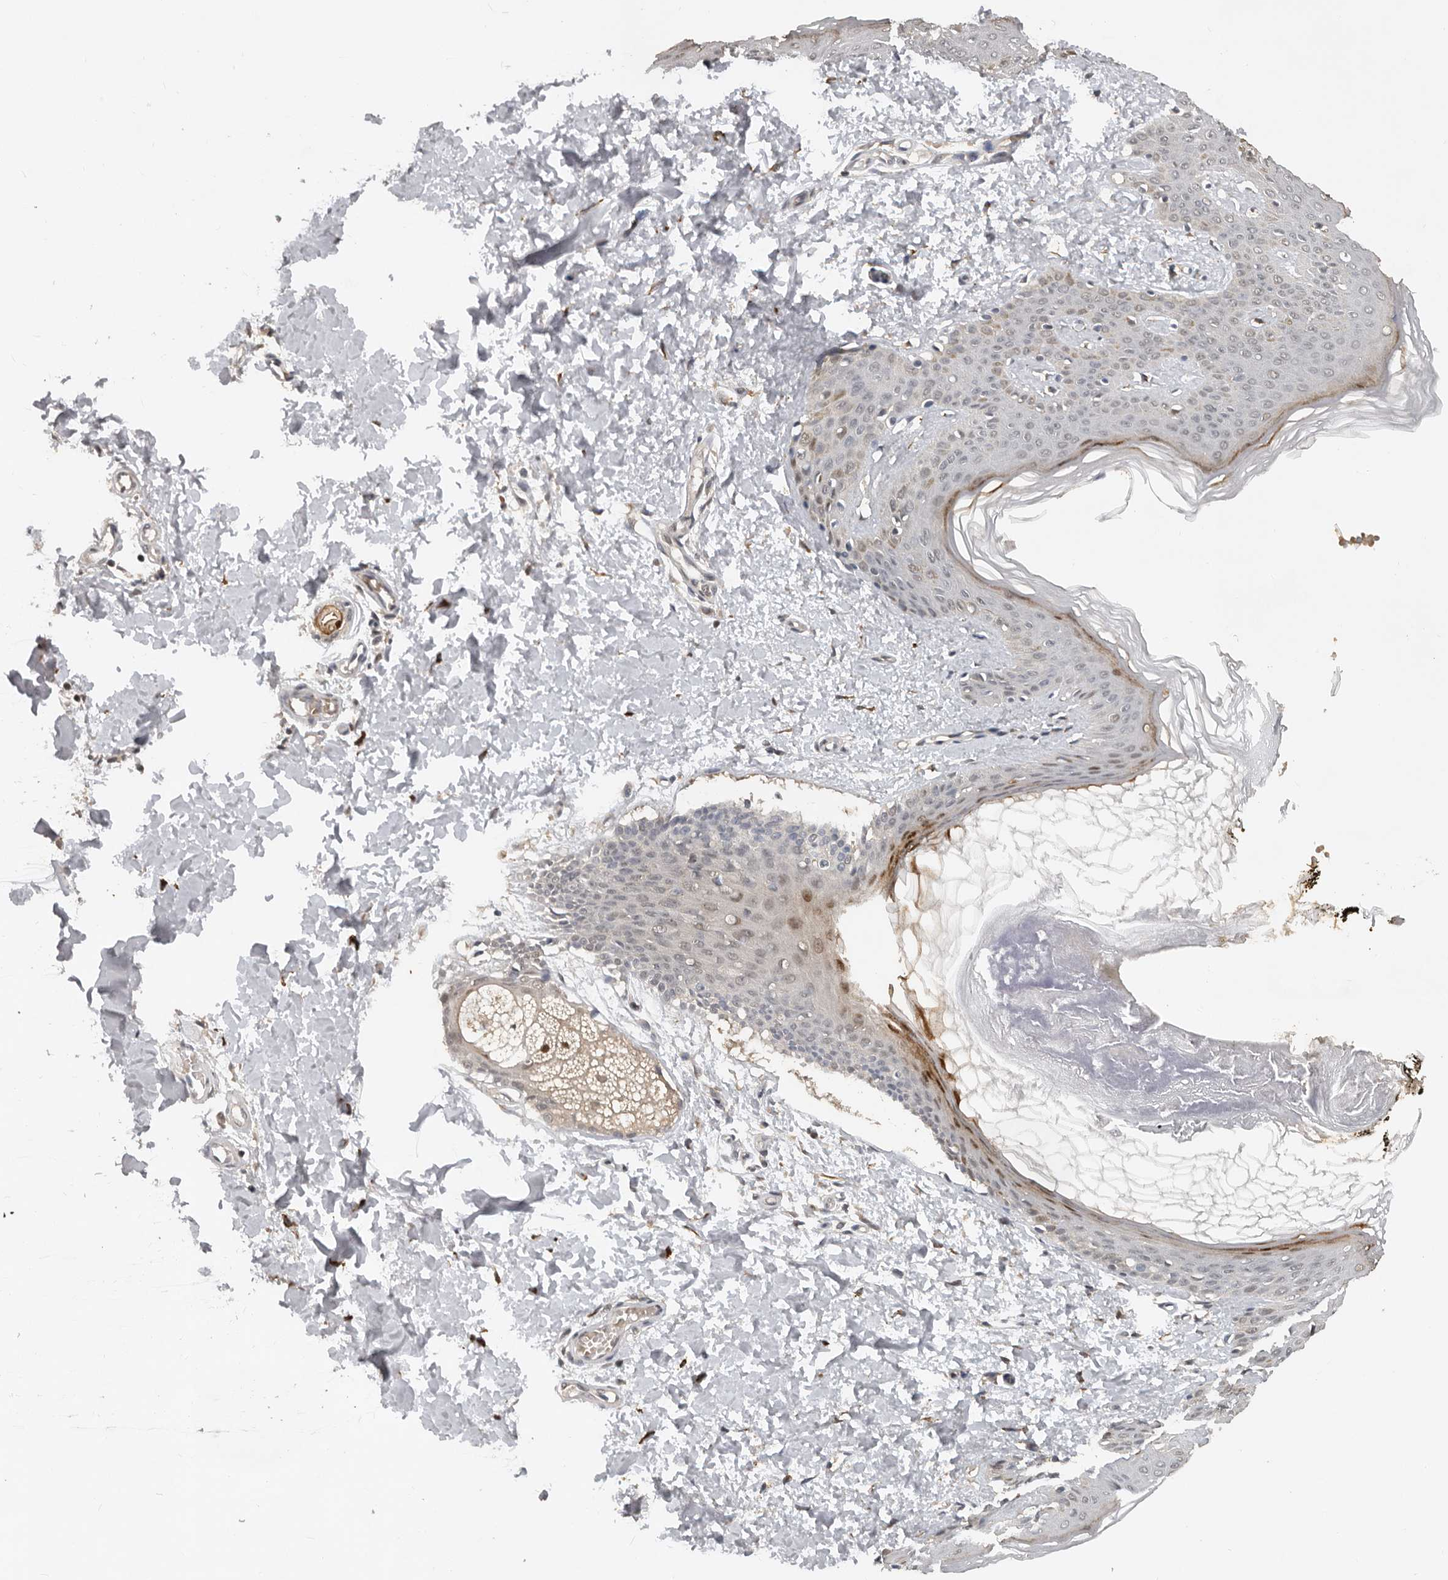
{"staining": {"intensity": "moderate", "quantity": ">75%", "location": "cytoplasmic/membranous"}, "tissue": "skin", "cell_type": "Fibroblasts", "image_type": "normal", "snomed": [{"axis": "morphology", "description": "Normal tissue, NOS"}, {"axis": "morphology", "description": "Neoplasm, benign, NOS"}, {"axis": "topography", "description": "Skin"}, {"axis": "topography", "description": "Soft tissue"}], "caption": "This photomicrograph shows immunohistochemistry staining of benign human skin, with medium moderate cytoplasmic/membranous expression in about >75% of fibroblasts.", "gene": "HENMT1", "patient": {"sex": "male", "age": 26}}